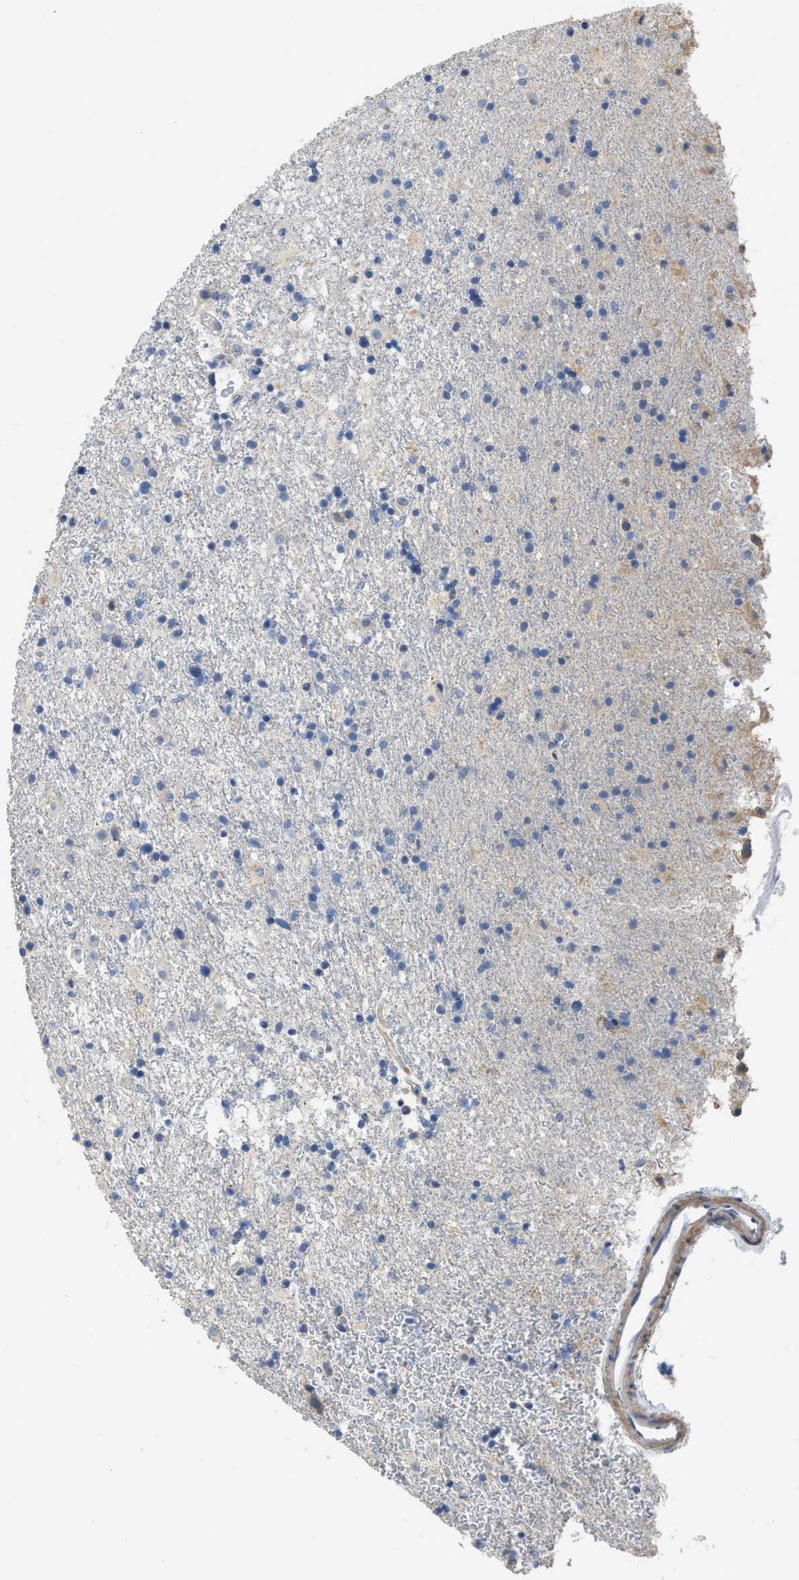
{"staining": {"intensity": "negative", "quantity": "none", "location": "none"}, "tissue": "glioma", "cell_type": "Tumor cells", "image_type": "cancer", "snomed": [{"axis": "morphology", "description": "Glioma, malignant, Low grade"}, {"axis": "topography", "description": "Brain"}], "caption": "Glioma was stained to show a protein in brown. There is no significant expression in tumor cells.", "gene": "C1S", "patient": {"sex": "male", "age": 65}}